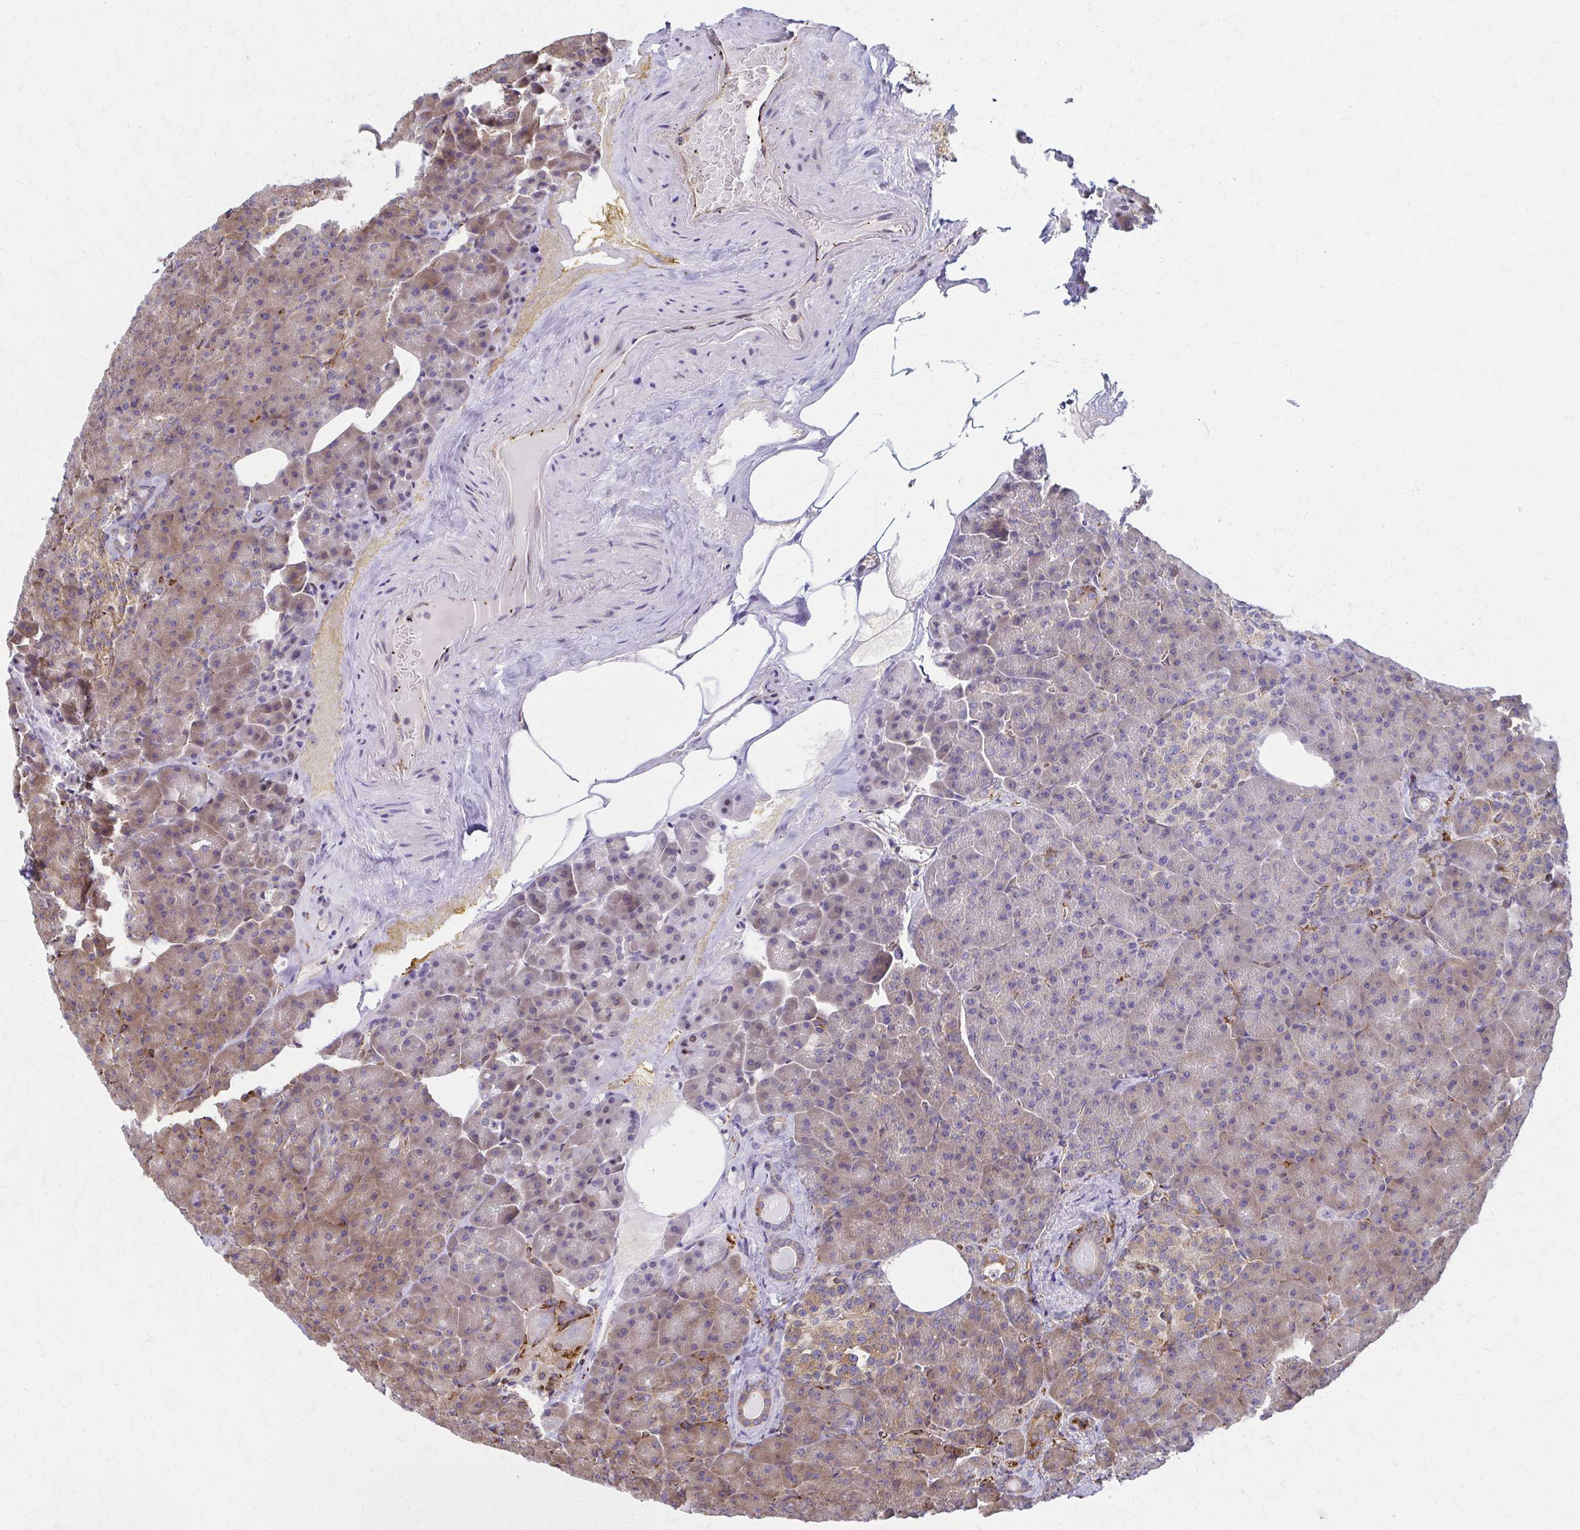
{"staining": {"intensity": "moderate", "quantity": "25%-75%", "location": "cytoplasmic/membranous"}, "tissue": "pancreas", "cell_type": "Exocrine glandular cells", "image_type": "normal", "snomed": [{"axis": "morphology", "description": "Normal tissue, NOS"}, {"axis": "topography", "description": "Pancreas"}], "caption": "Pancreas stained for a protein exhibits moderate cytoplasmic/membranous positivity in exocrine glandular cells. The staining was performed using DAB to visualize the protein expression in brown, while the nuclei were stained in blue with hematoxylin (Magnification: 20x).", "gene": "WASF2", "patient": {"sex": "female", "age": 74}}